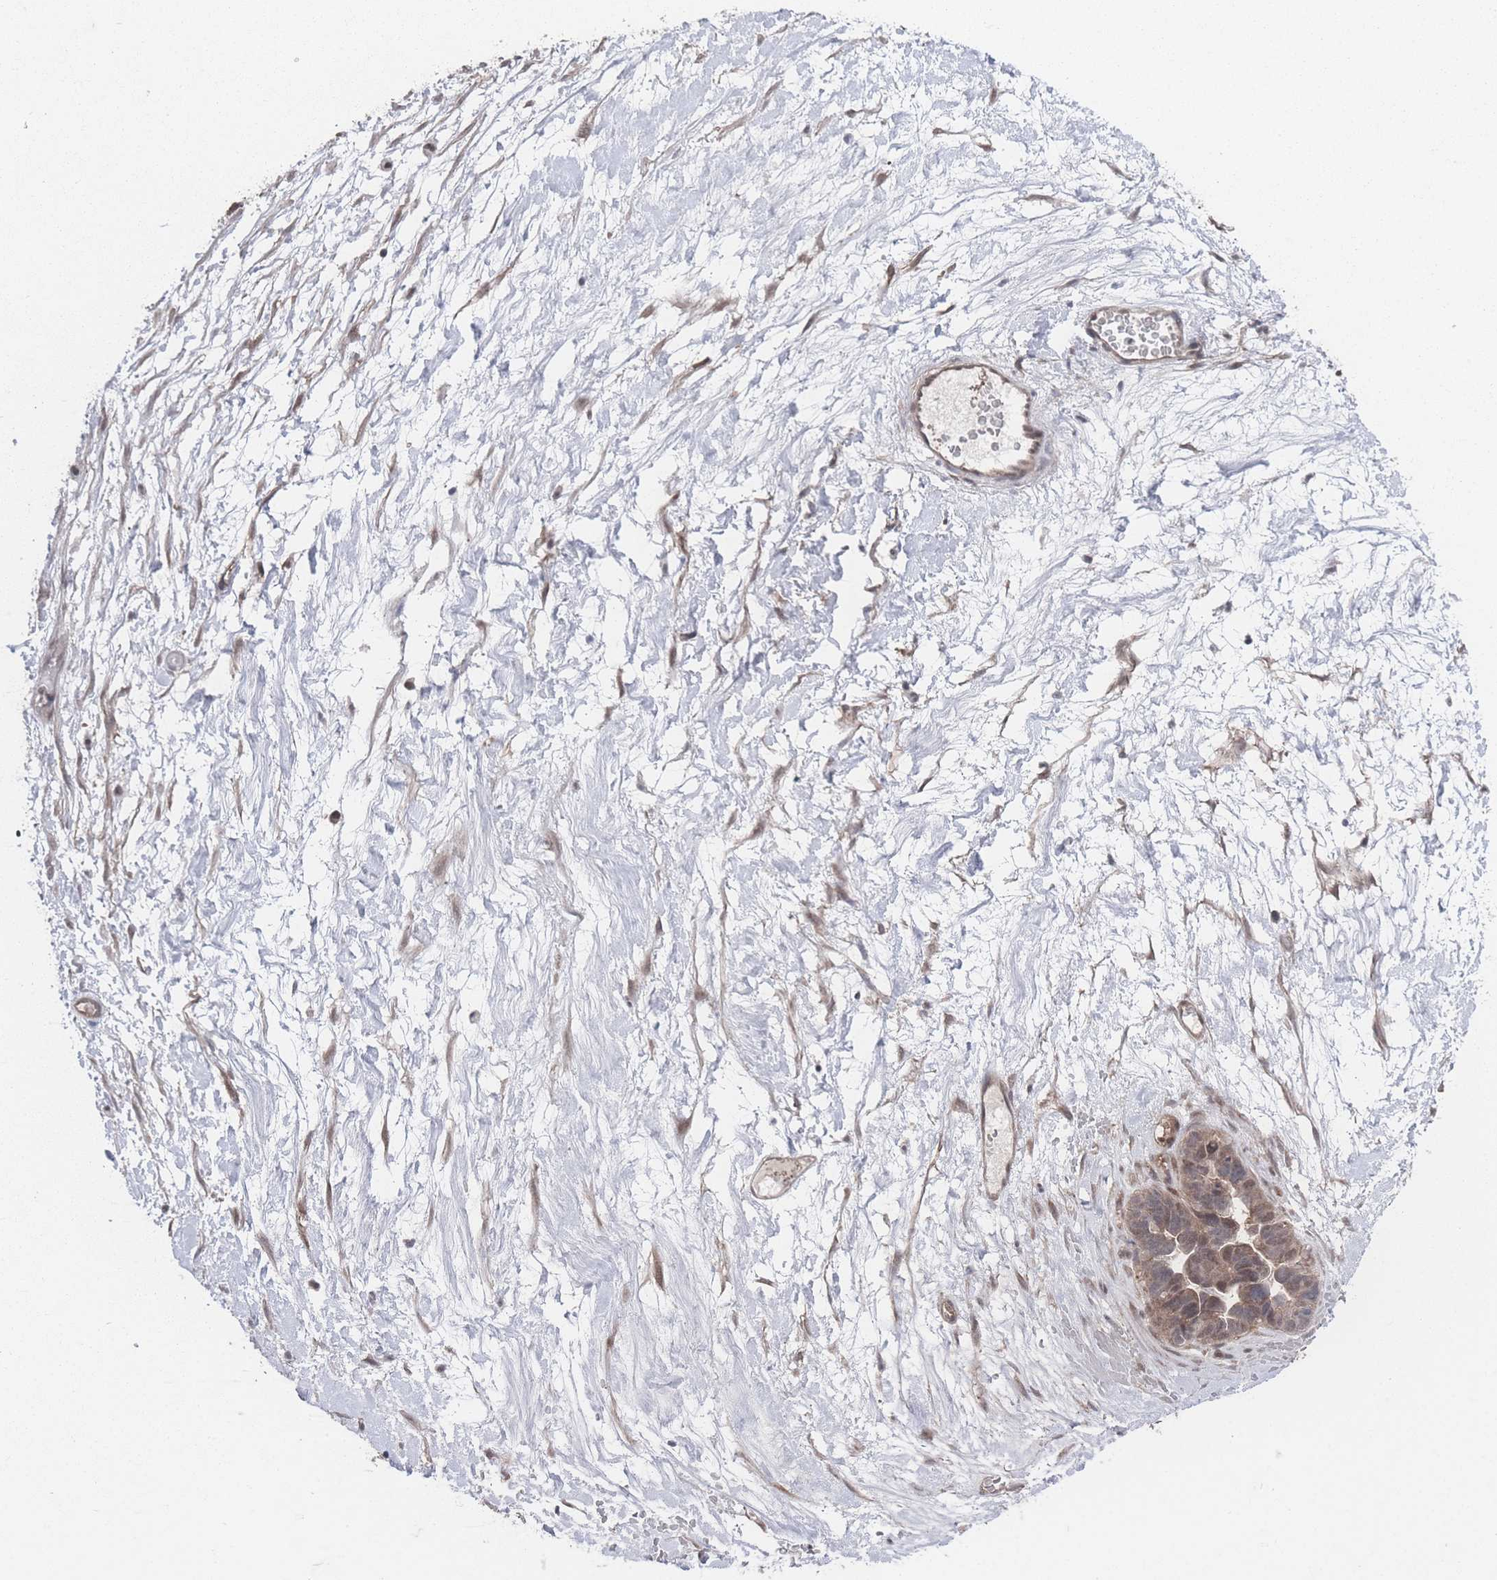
{"staining": {"intensity": "weak", "quantity": ">75%", "location": "cytoplasmic/membranous"}, "tissue": "ovarian cancer", "cell_type": "Tumor cells", "image_type": "cancer", "snomed": [{"axis": "morphology", "description": "Cystadenocarcinoma, serous, NOS"}, {"axis": "topography", "description": "Ovary"}], "caption": "DAB (3,3'-diaminobenzidine) immunohistochemical staining of ovarian cancer (serous cystadenocarcinoma) shows weak cytoplasmic/membranous protein staining in about >75% of tumor cells.", "gene": "PSMA1", "patient": {"sex": "female", "age": 54}}